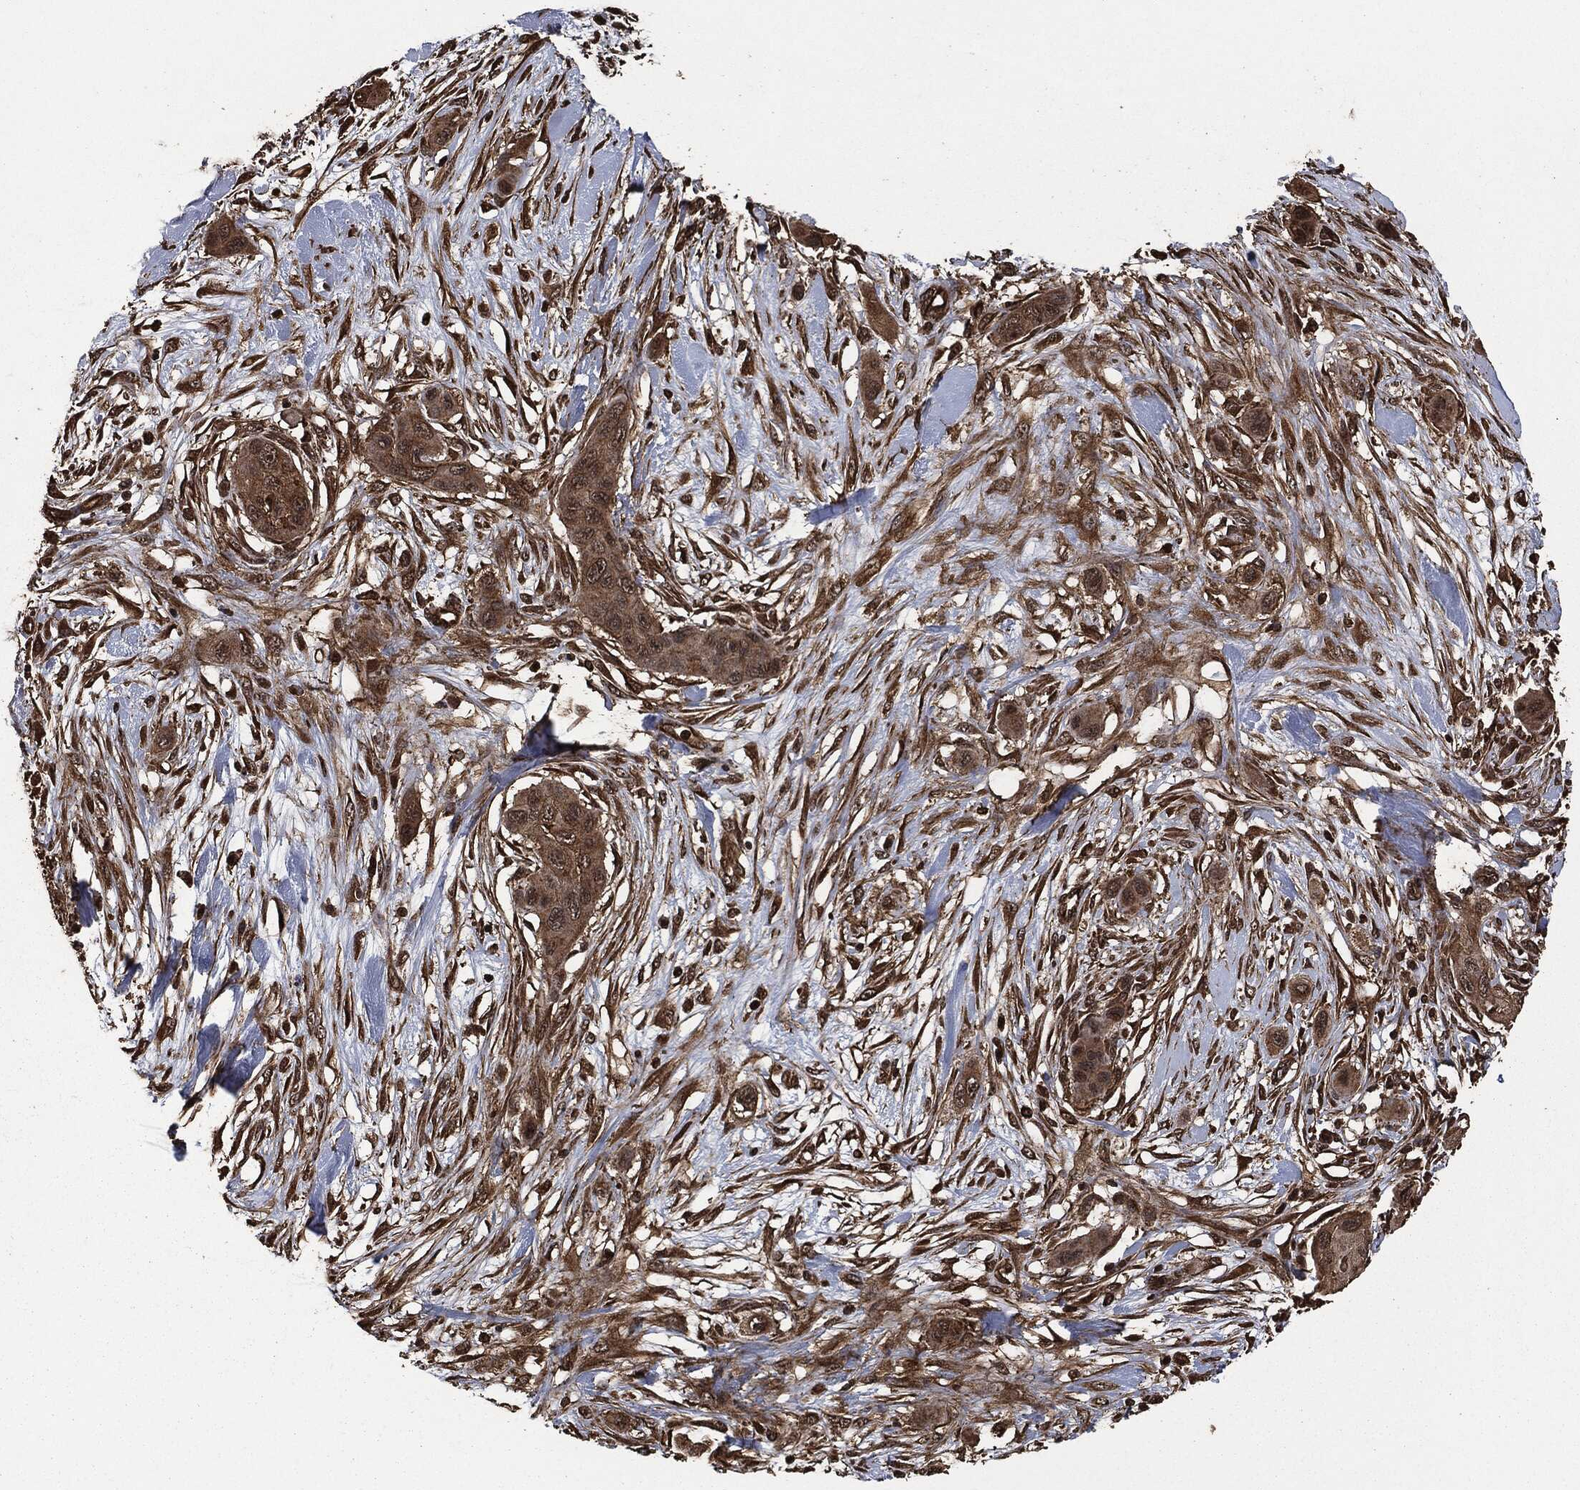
{"staining": {"intensity": "moderate", "quantity": ">75%", "location": "cytoplasmic/membranous"}, "tissue": "skin cancer", "cell_type": "Tumor cells", "image_type": "cancer", "snomed": [{"axis": "morphology", "description": "Squamous cell carcinoma, NOS"}, {"axis": "topography", "description": "Skin"}], "caption": "Skin cancer (squamous cell carcinoma) was stained to show a protein in brown. There is medium levels of moderate cytoplasmic/membranous staining in approximately >75% of tumor cells.", "gene": "HRAS", "patient": {"sex": "male", "age": 79}}